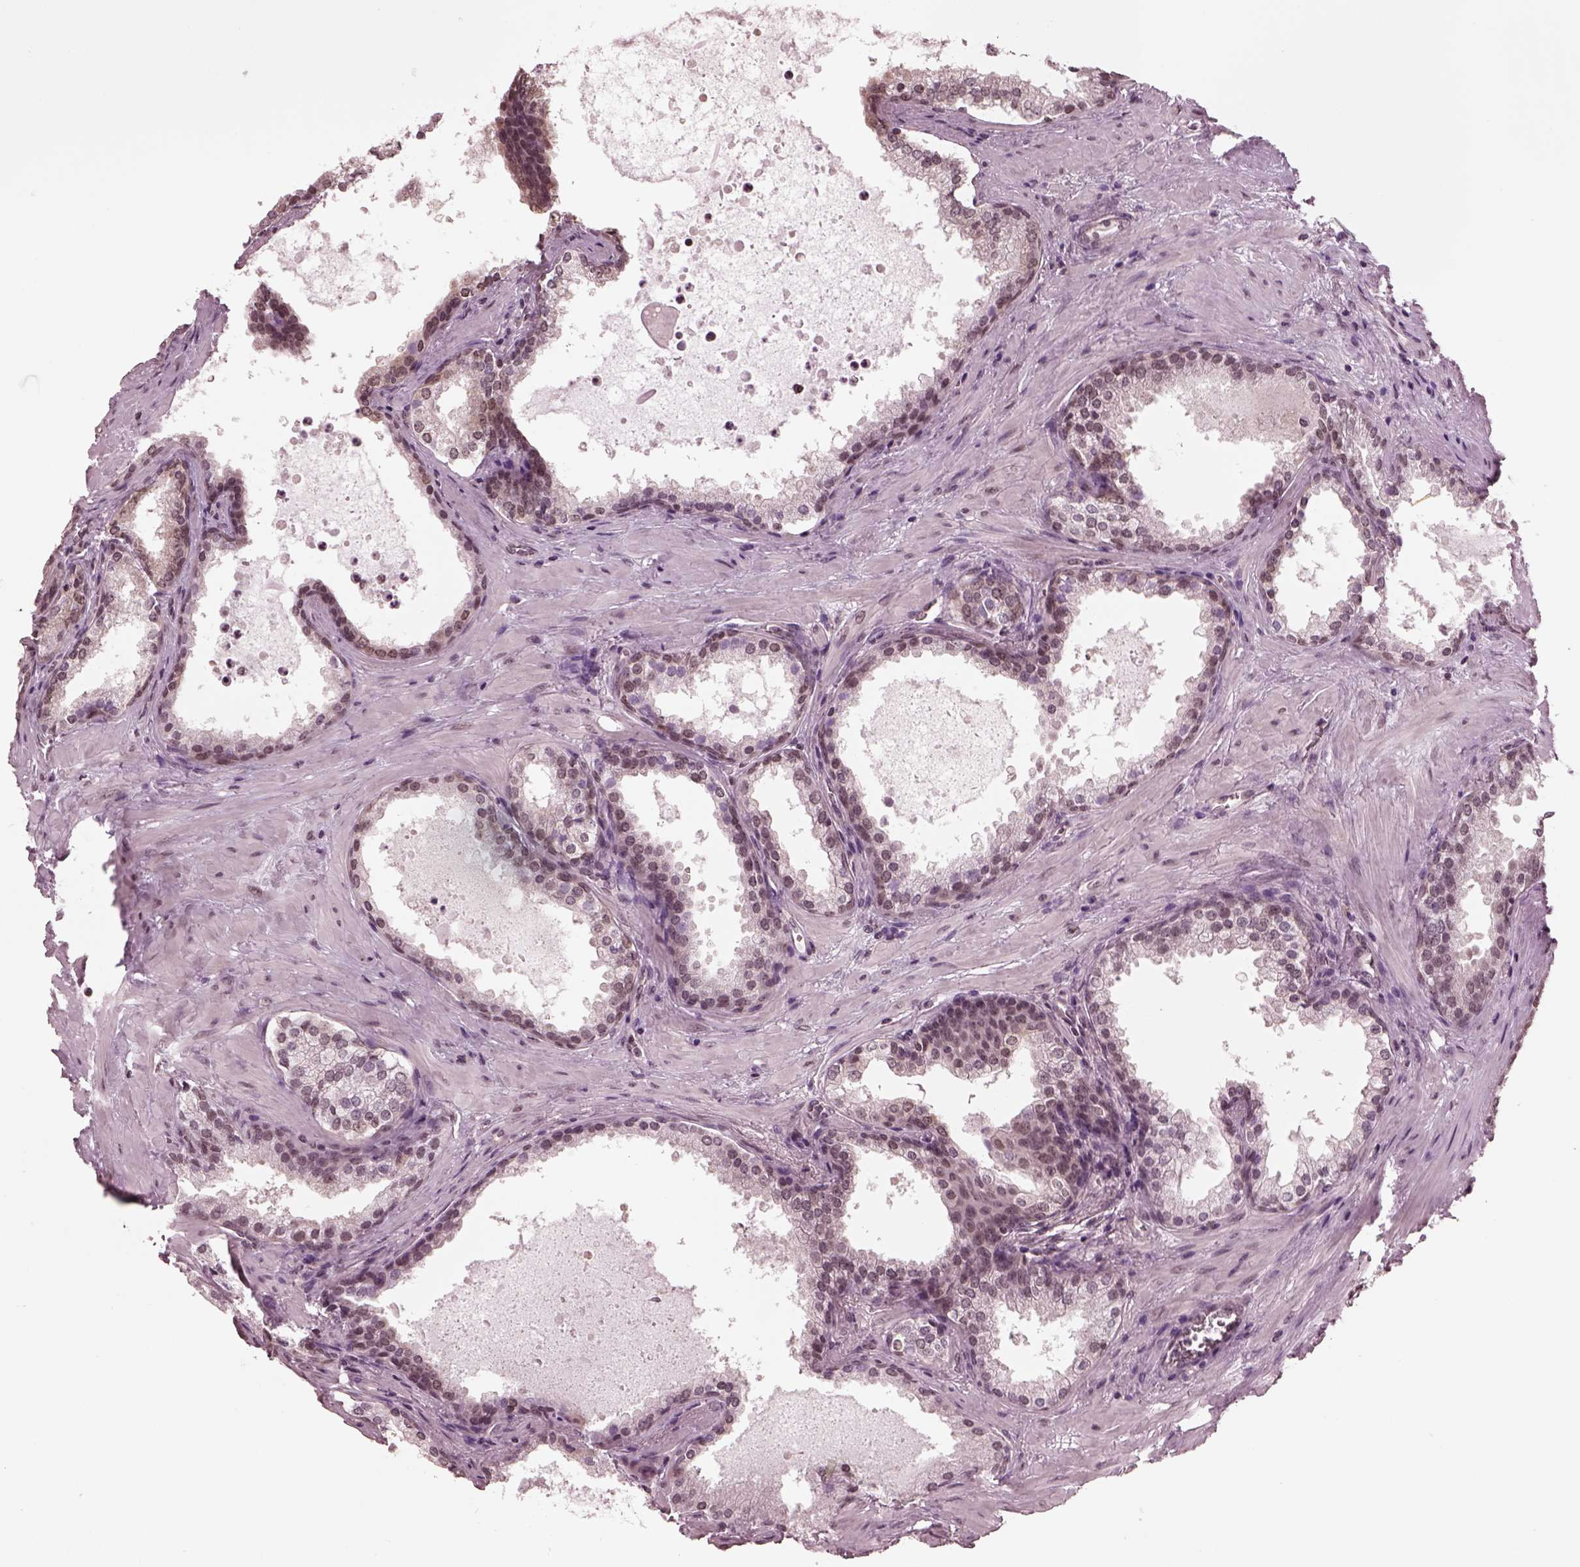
{"staining": {"intensity": "weak", "quantity": "25%-75%", "location": "nuclear"}, "tissue": "prostate cancer", "cell_type": "Tumor cells", "image_type": "cancer", "snomed": [{"axis": "morphology", "description": "Adenocarcinoma, Low grade"}, {"axis": "topography", "description": "Prostate"}], "caption": "This is a histology image of immunohistochemistry (IHC) staining of prostate cancer, which shows weak staining in the nuclear of tumor cells.", "gene": "RUVBL2", "patient": {"sex": "male", "age": 56}}